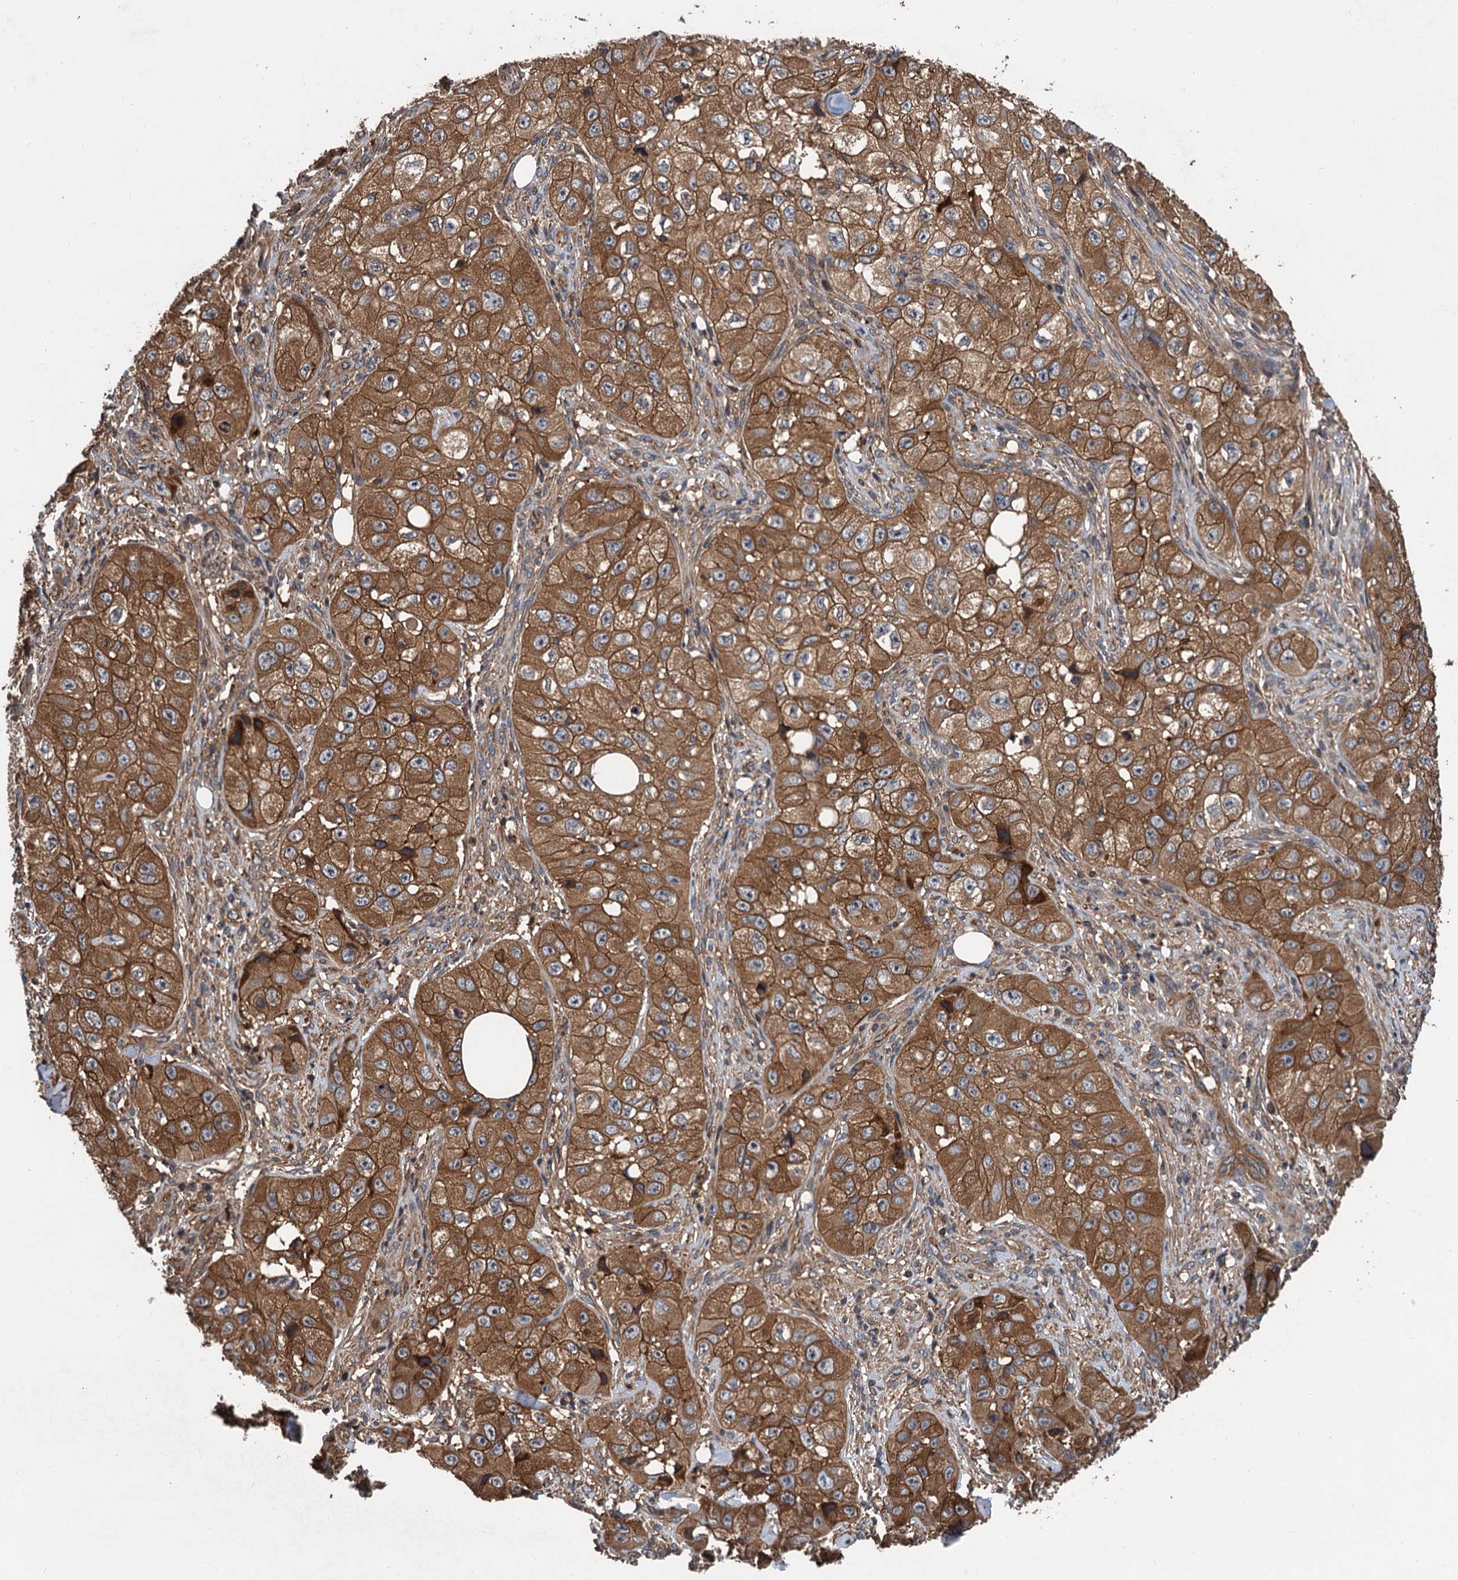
{"staining": {"intensity": "moderate", "quantity": ">75%", "location": "cytoplasmic/membranous"}, "tissue": "skin cancer", "cell_type": "Tumor cells", "image_type": "cancer", "snomed": [{"axis": "morphology", "description": "Squamous cell carcinoma, NOS"}, {"axis": "topography", "description": "Skin"}, {"axis": "topography", "description": "Subcutis"}], "caption": "Protein expression by IHC demonstrates moderate cytoplasmic/membranous positivity in about >75% of tumor cells in skin cancer (squamous cell carcinoma).", "gene": "PPP4R1", "patient": {"sex": "male", "age": 73}}